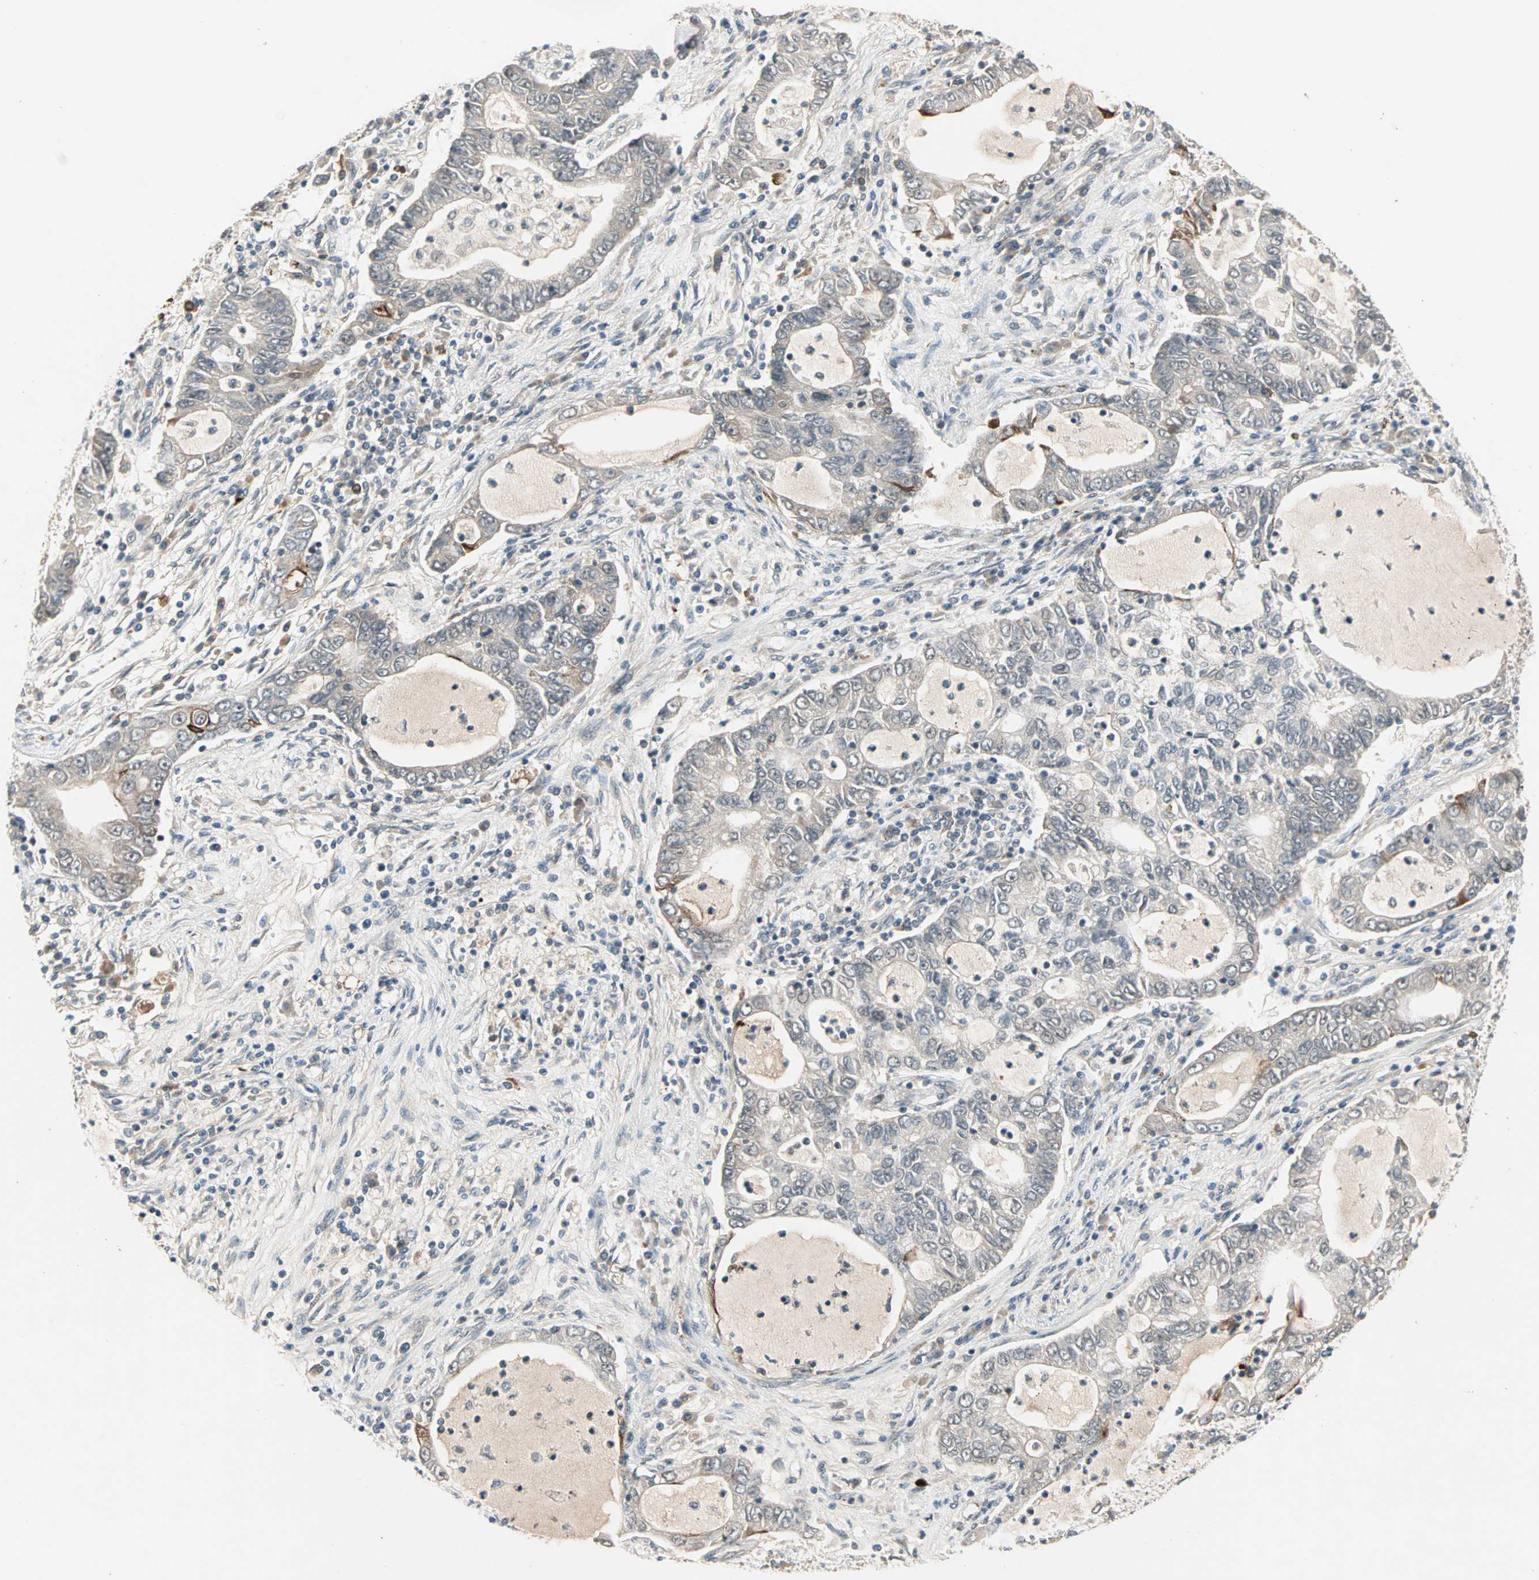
{"staining": {"intensity": "weak", "quantity": "25%-75%", "location": "cytoplasmic/membranous"}, "tissue": "lung cancer", "cell_type": "Tumor cells", "image_type": "cancer", "snomed": [{"axis": "morphology", "description": "Adenocarcinoma, NOS"}, {"axis": "topography", "description": "Lung"}], "caption": "A low amount of weak cytoplasmic/membranous expression is appreciated in about 25%-75% of tumor cells in adenocarcinoma (lung) tissue. The staining was performed using DAB, with brown indicating positive protein expression. Nuclei are stained blue with hematoxylin.", "gene": "PROS1", "patient": {"sex": "female", "age": 51}}